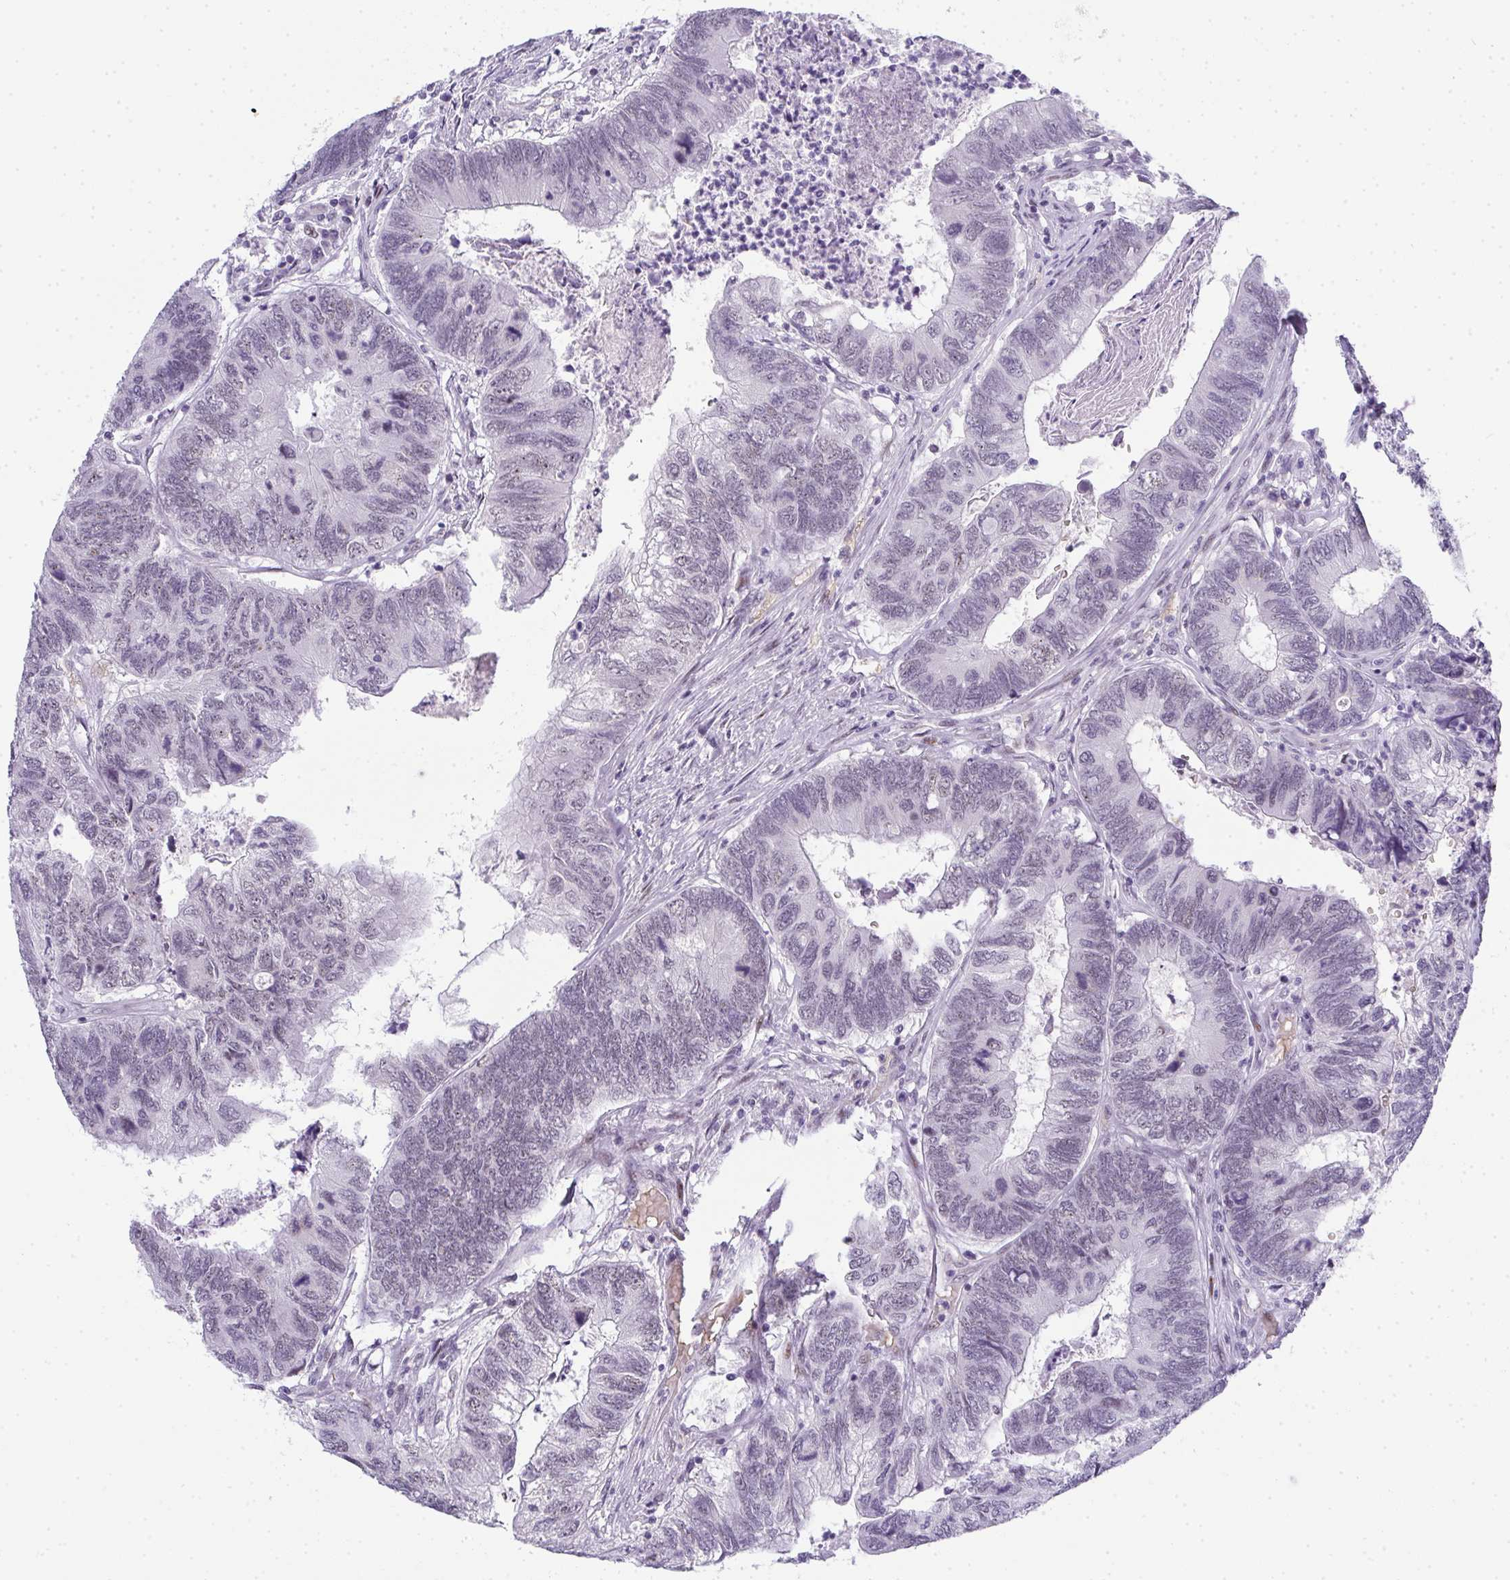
{"staining": {"intensity": "negative", "quantity": "none", "location": "none"}, "tissue": "colorectal cancer", "cell_type": "Tumor cells", "image_type": "cancer", "snomed": [{"axis": "morphology", "description": "Adenocarcinoma, NOS"}, {"axis": "topography", "description": "Colon"}], "caption": "Tumor cells are negative for brown protein staining in colorectal cancer (adenocarcinoma).", "gene": "TNMD", "patient": {"sex": "female", "age": 67}}